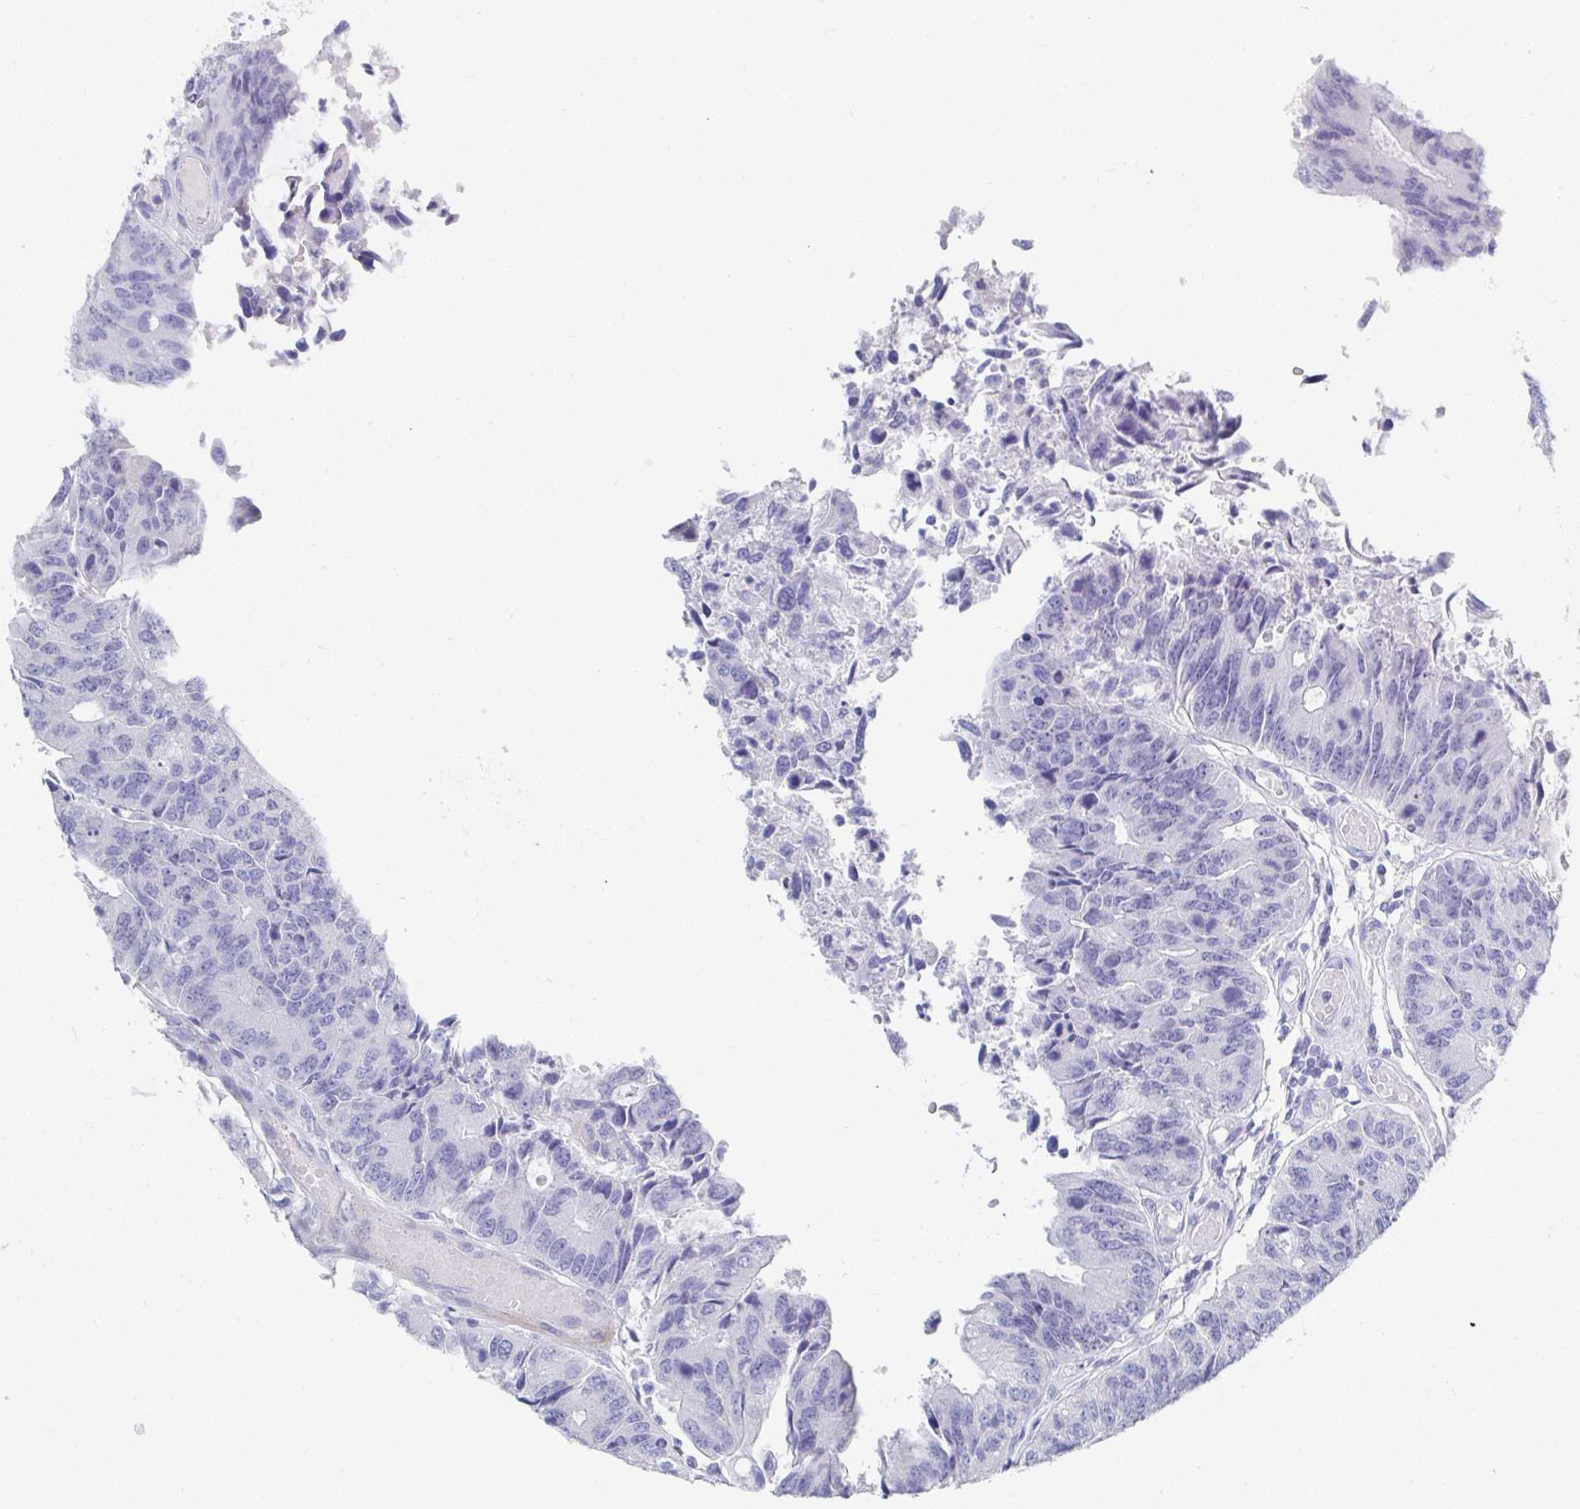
{"staining": {"intensity": "negative", "quantity": "none", "location": "none"}, "tissue": "colorectal cancer", "cell_type": "Tumor cells", "image_type": "cancer", "snomed": [{"axis": "morphology", "description": "Adenocarcinoma, NOS"}, {"axis": "topography", "description": "Colon"}], "caption": "Human colorectal cancer (adenocarcinoma) stained for a protein using immunohistochemistry shows no staining in tumor cells.", "gene": "GRIA1", "patient": {"sex": "female", "age": 67}}